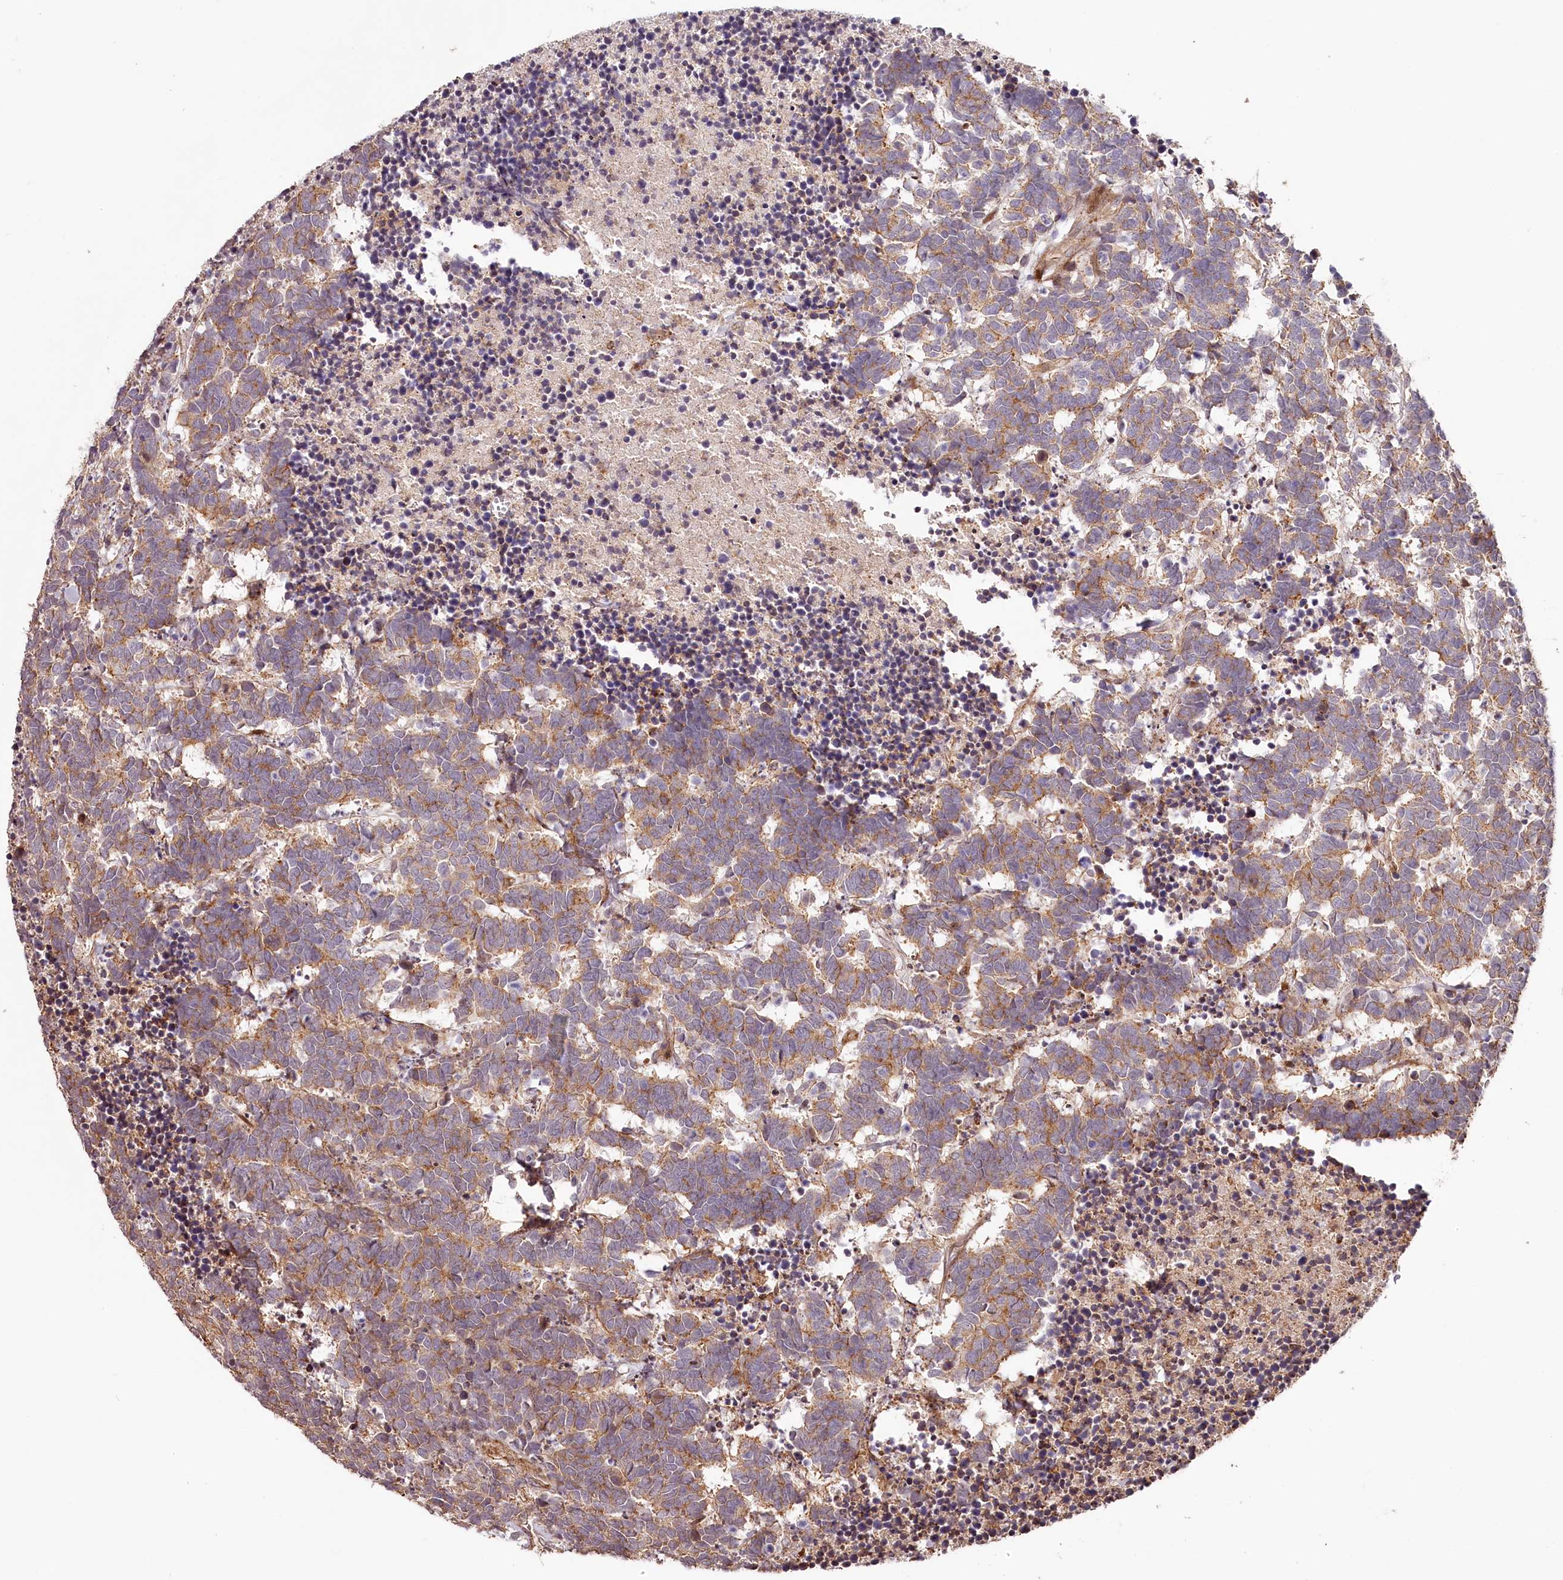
{"staining": {"intensity": "moderate", "quantity": ">75%", "location": "cytoplasmic/membranous"}, "tissue": "carcinoid", "cell_type": "Tumor cells", "image_type": "cancer", "snomed": [{"axis": "morphology", "description": "Carcinoma, NOS"}, {"axis": "morphology", "description": "Carcinoid, malignant, NOS"}, {"axis": "topography", "description": "Urinary bladder"}], "caption": "An image showing moderate cytoplasmic/membranous staining in approximately >75% of tumor cells in carcinoid, as visualized by brown immunohistochemical staining.", "gene": "KIF14", "patient": {"sex": "male", "age": 57}}